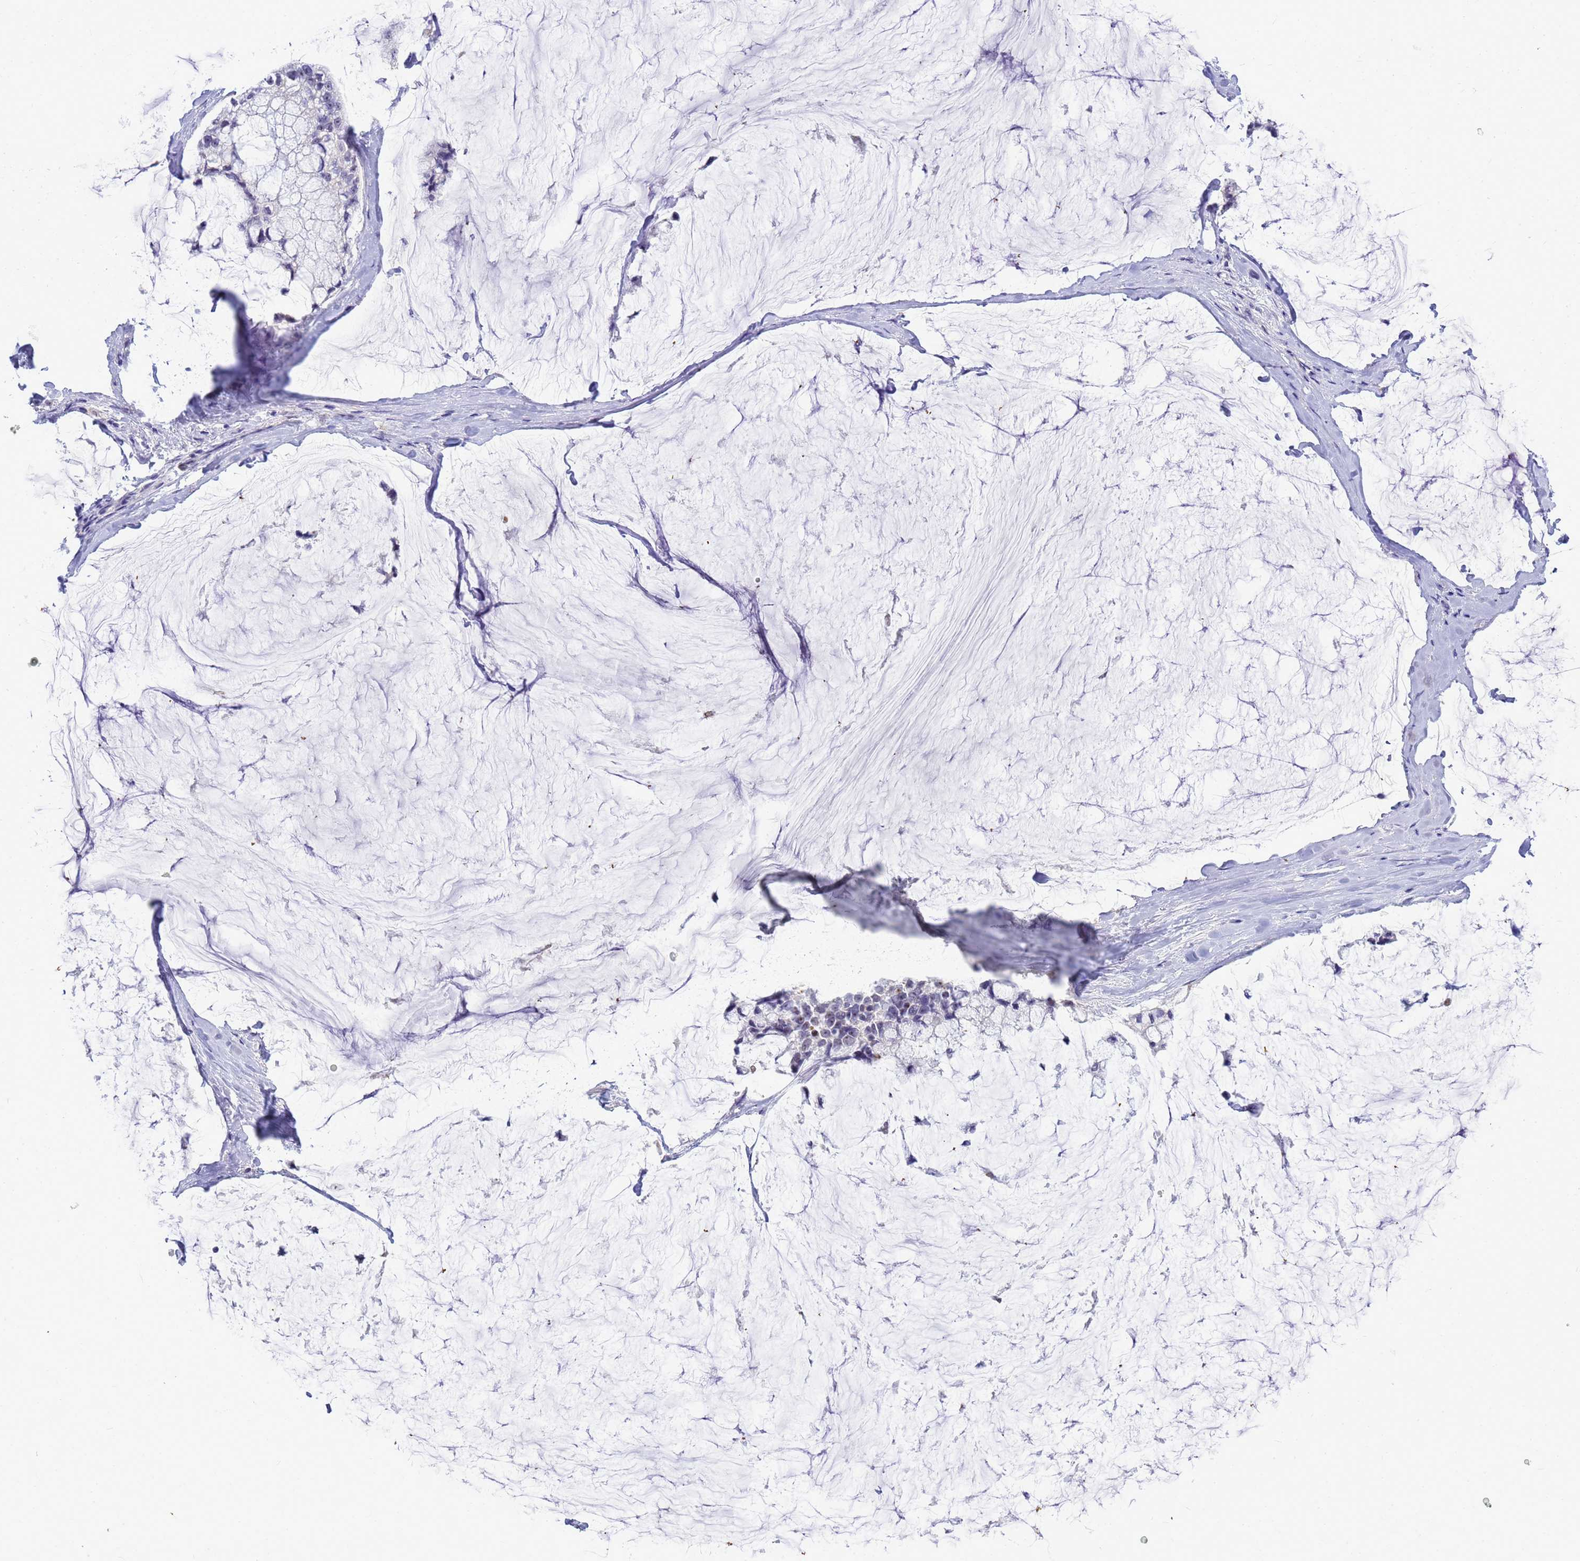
{"staining": {"intensity": "negative", "quantity": "none", "location": "none"}, "tissue": "ovarian cancer", "cell_type": "Tumor cells", "image_type": "cancer", "snomed": [{"axis": "morphology", "description": "Cystadenocarcinoma, mucinous, NOS"}, {"axis": "topography", "description": "Ovary"}], "caption": "Immunohistochemistry of ovarian cancer reveals no expression in tumor cells.", "gene": "DMRTC2", "patient": {"sex": "female", "age": 39}}